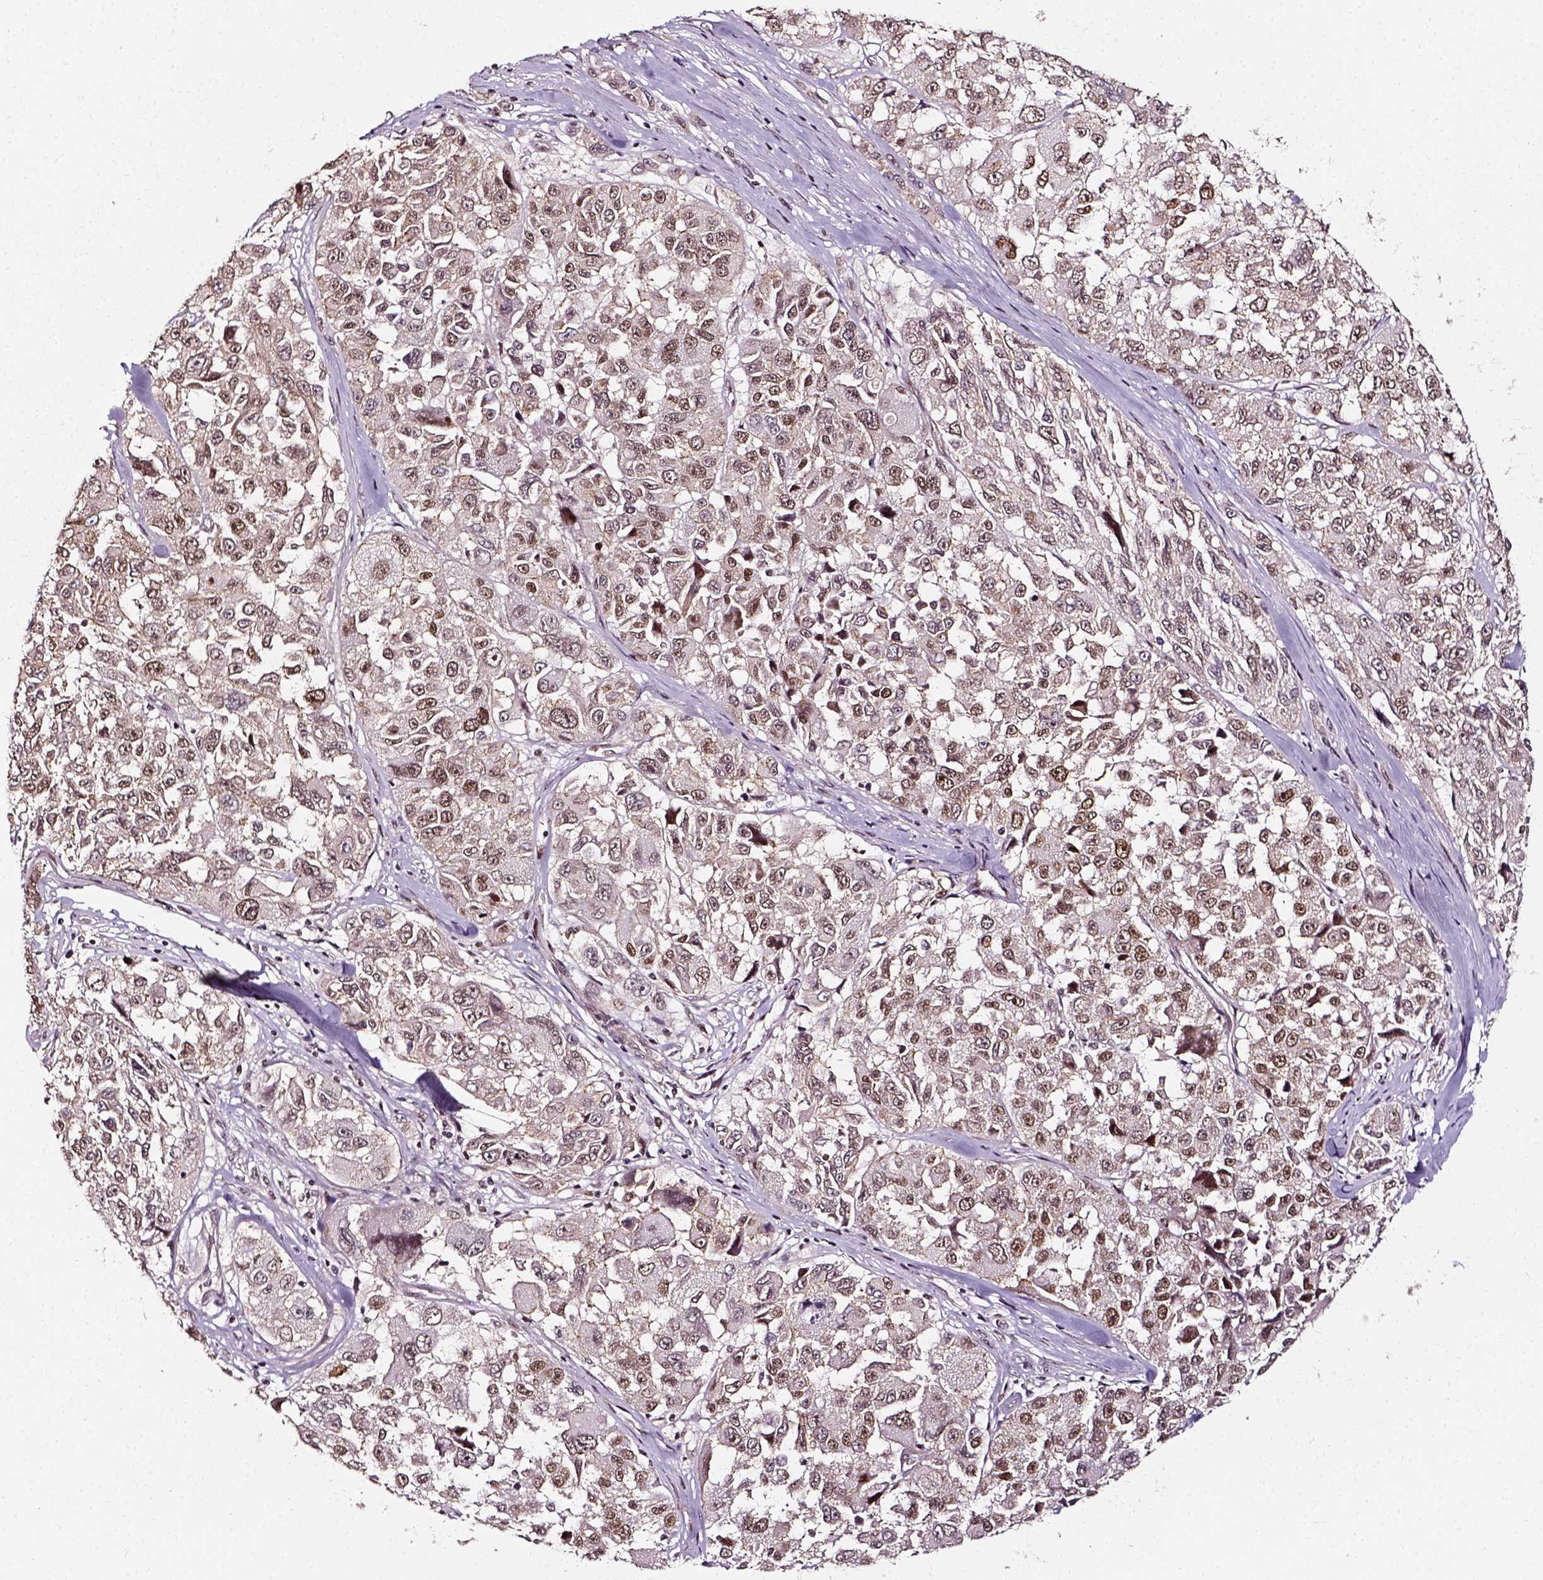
{"staining": {"intensity": "weak", "quantity": ">75%", "location": "nuclear"}, "tissue": "melanoma", "cell_type": "Tumor cells", "image_type": "cancer", "snomed": [{"axis": "morphology", "description": "Malignant melanoma, NOS"}, {"axis": "topography", "description": "Skin"}], "caption": "Immunohistochemical staining of melanoma exhibits low levels of weak nuclear protein expression in approximately >75% of tumor cells.", "gene": "NACC1", "patient": {"sex": "female", "age": 66}}